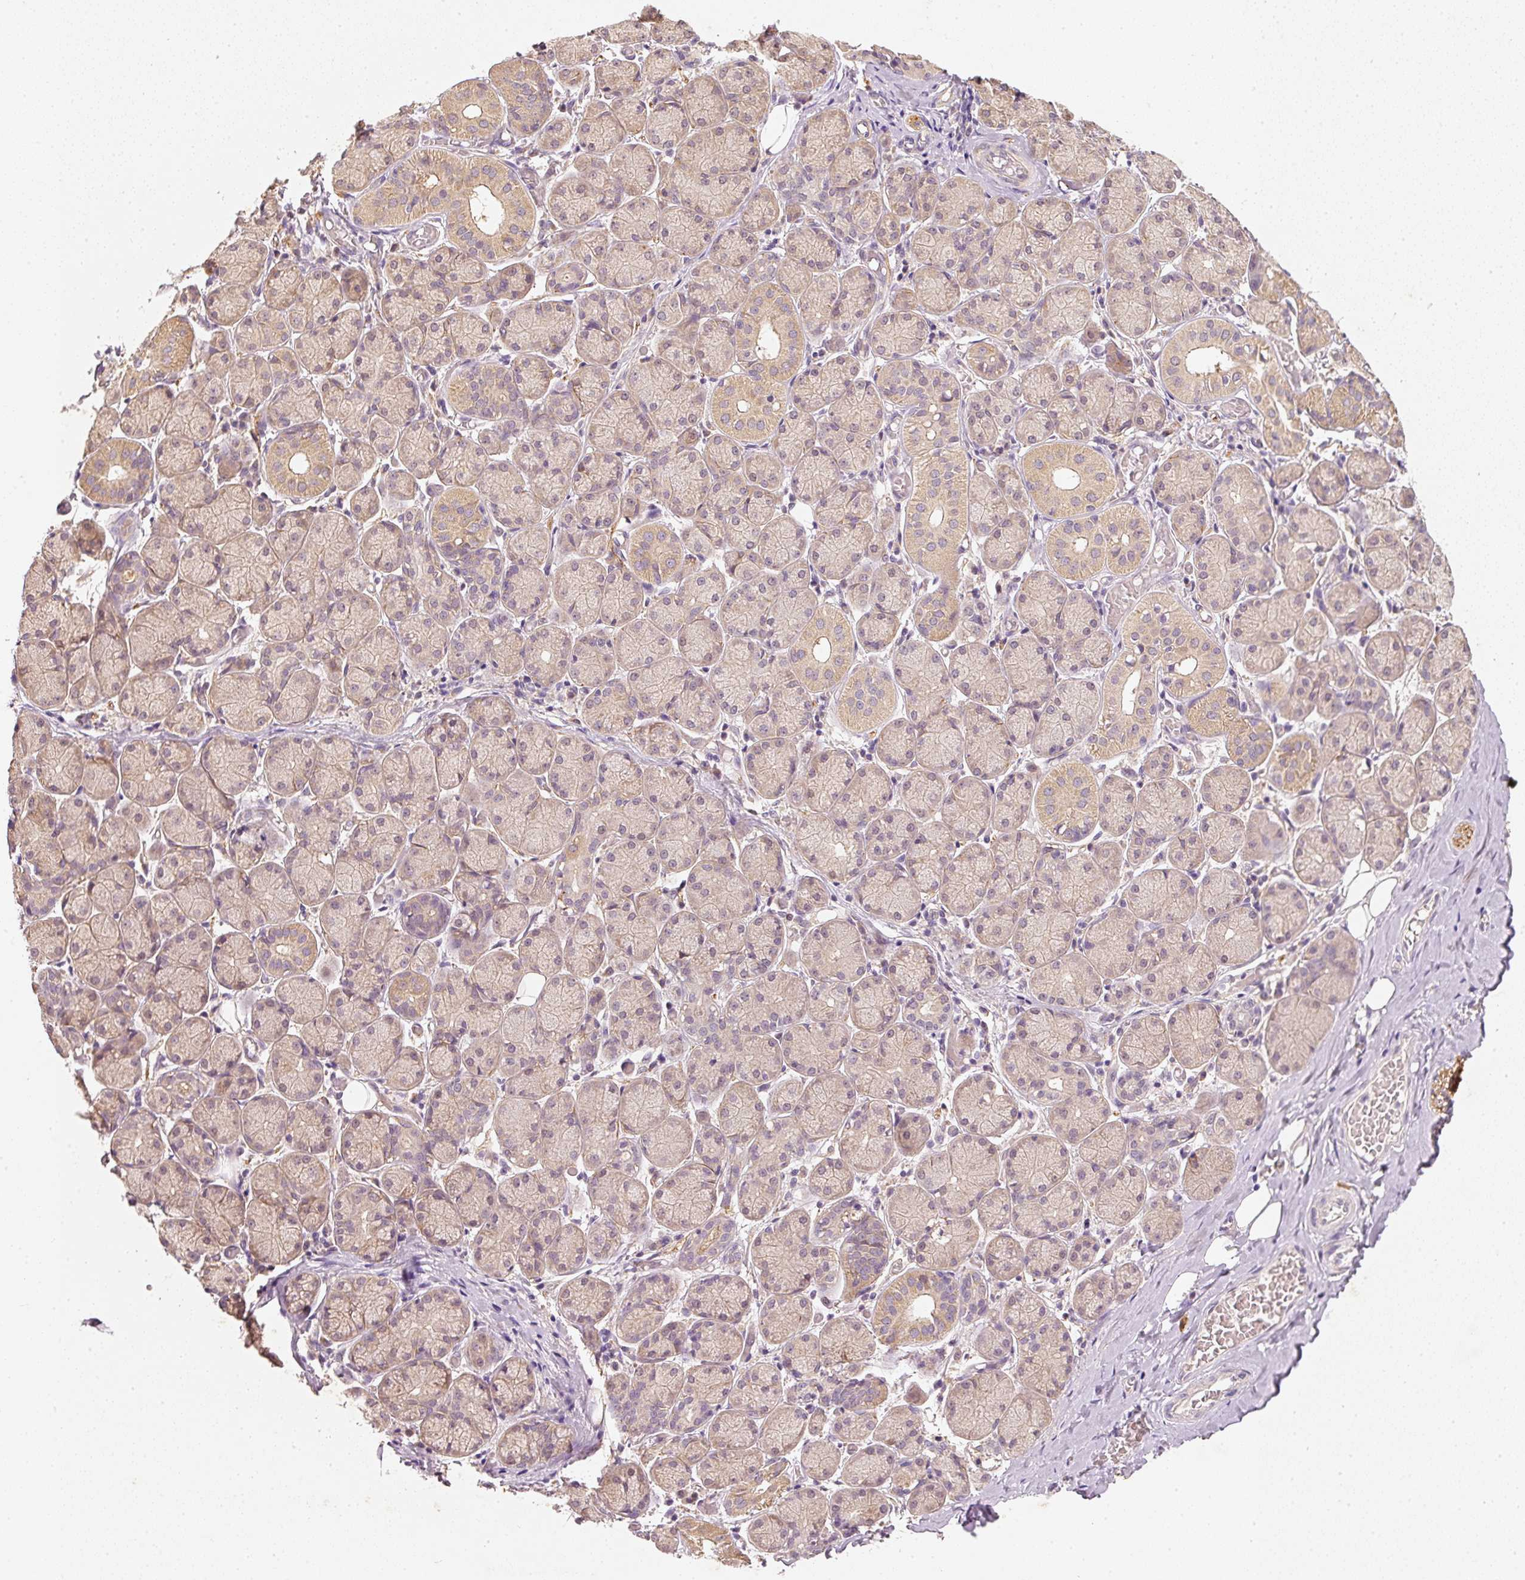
{"staining": {"intensity": "negative", "quantity": "none", "location": "none"}, "tissue": "adipose tissue", "cell_type": "Adipocytes", "image_type": "normal", "snomed": [{"axis": "morphology", "description": "Normal tissue, NOS"}, {"axis": "topography", "description": "Salivary gland"}, {"axis": "topography", "description": "Peripheral nerve tissue"}], "caption": "This is a micrograph of immunohistochemistry staining of benign adipose tissue, which shows no expression in adipocytes.", "gene": "RGL2", "patient": {"sex": "female", "age": 24}}